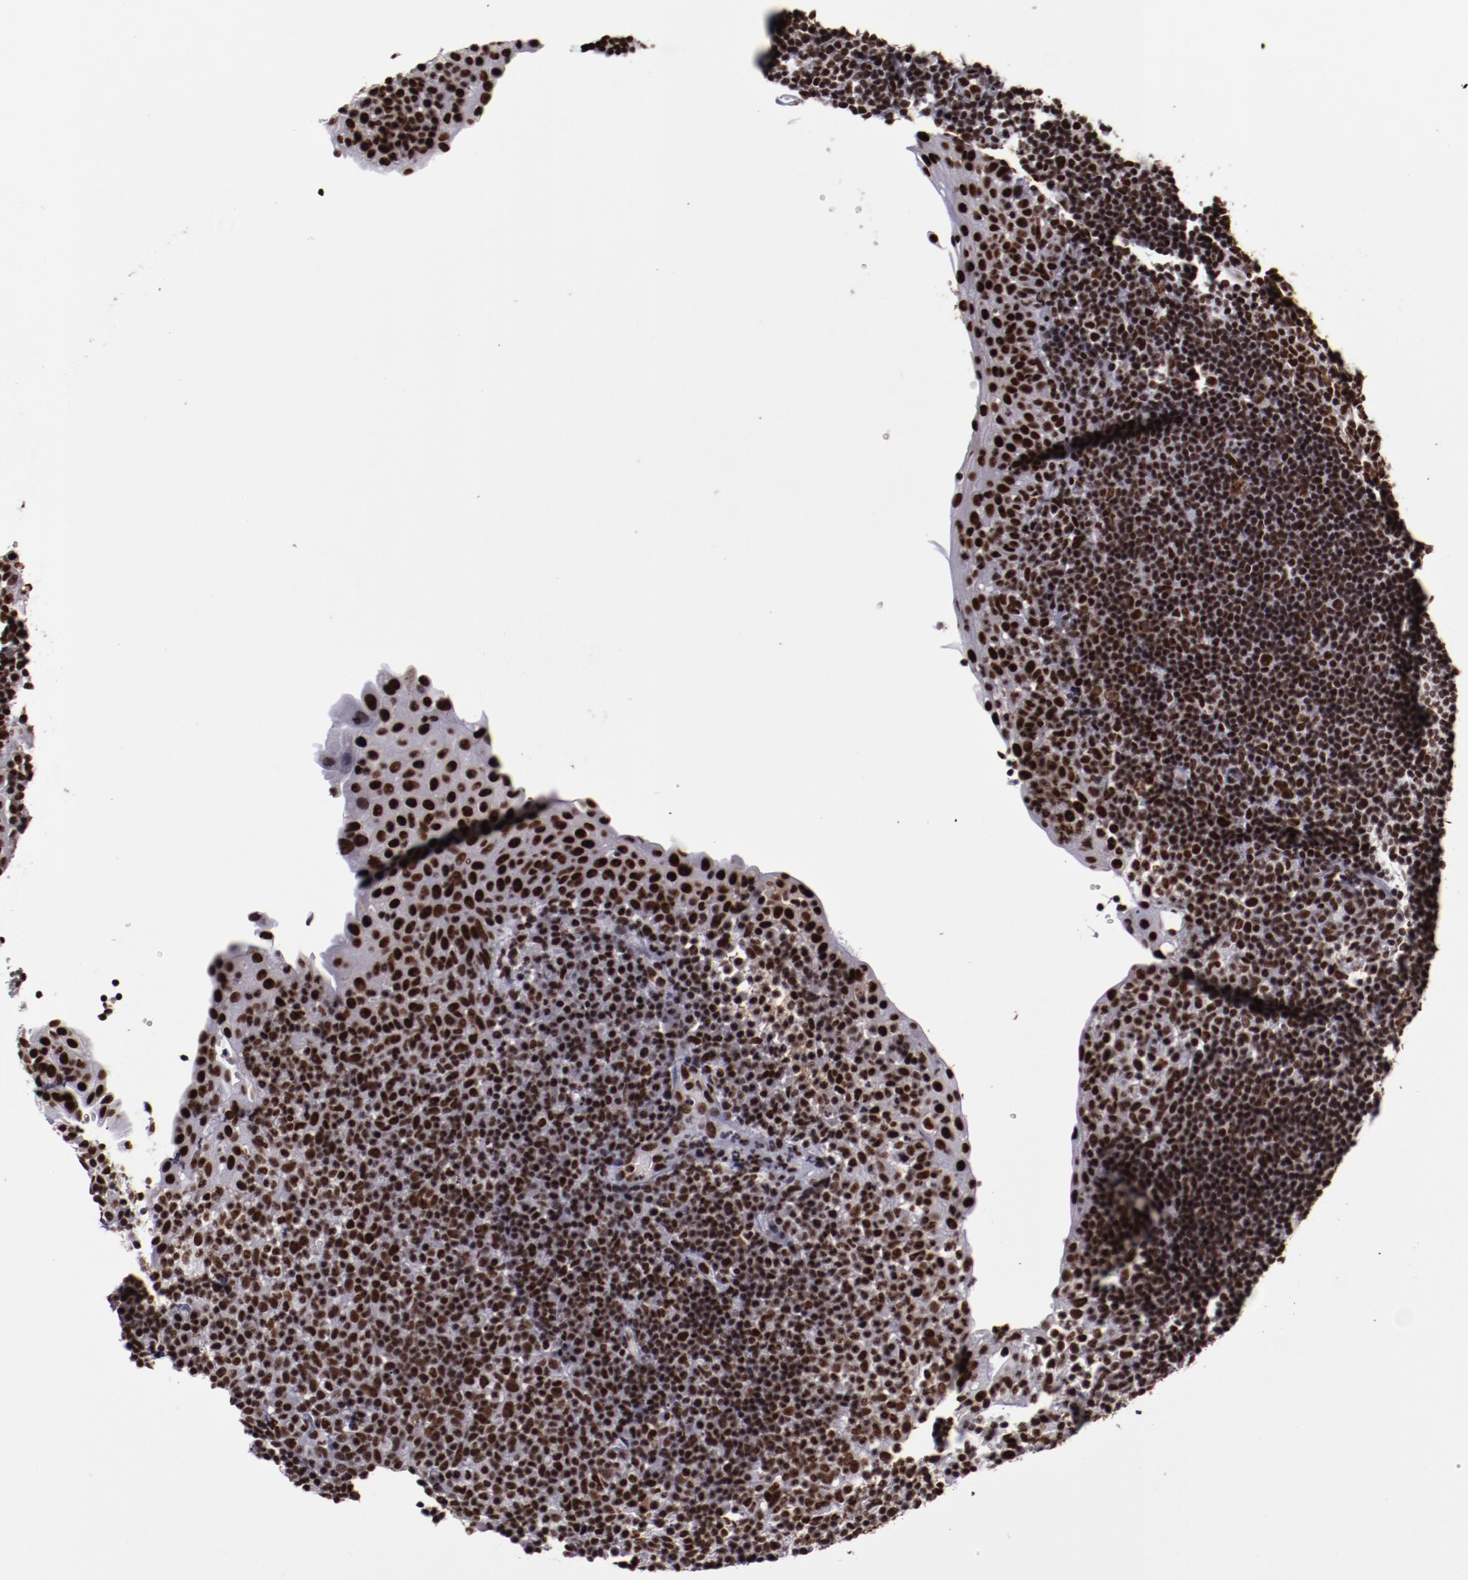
{"staining": {"intensity": "moderate", "quantity": ">75%", "location": "nuclear"}, "tissue": "tonsil", "cell_type": "Germinal center cells", "image_type": "normal", "snomed": [{"axis": "morphology", "description": "Normal tissue, NOS"}, {"axis": "topography", "description": "Tonsil"}], "caption": "Germinal center cells exhibit medium levels of moderate nuclear expression in about >75% of cells in benign human tonsil.", "gene": "ERH", "patient": {"sex": "female", "age": 40}}